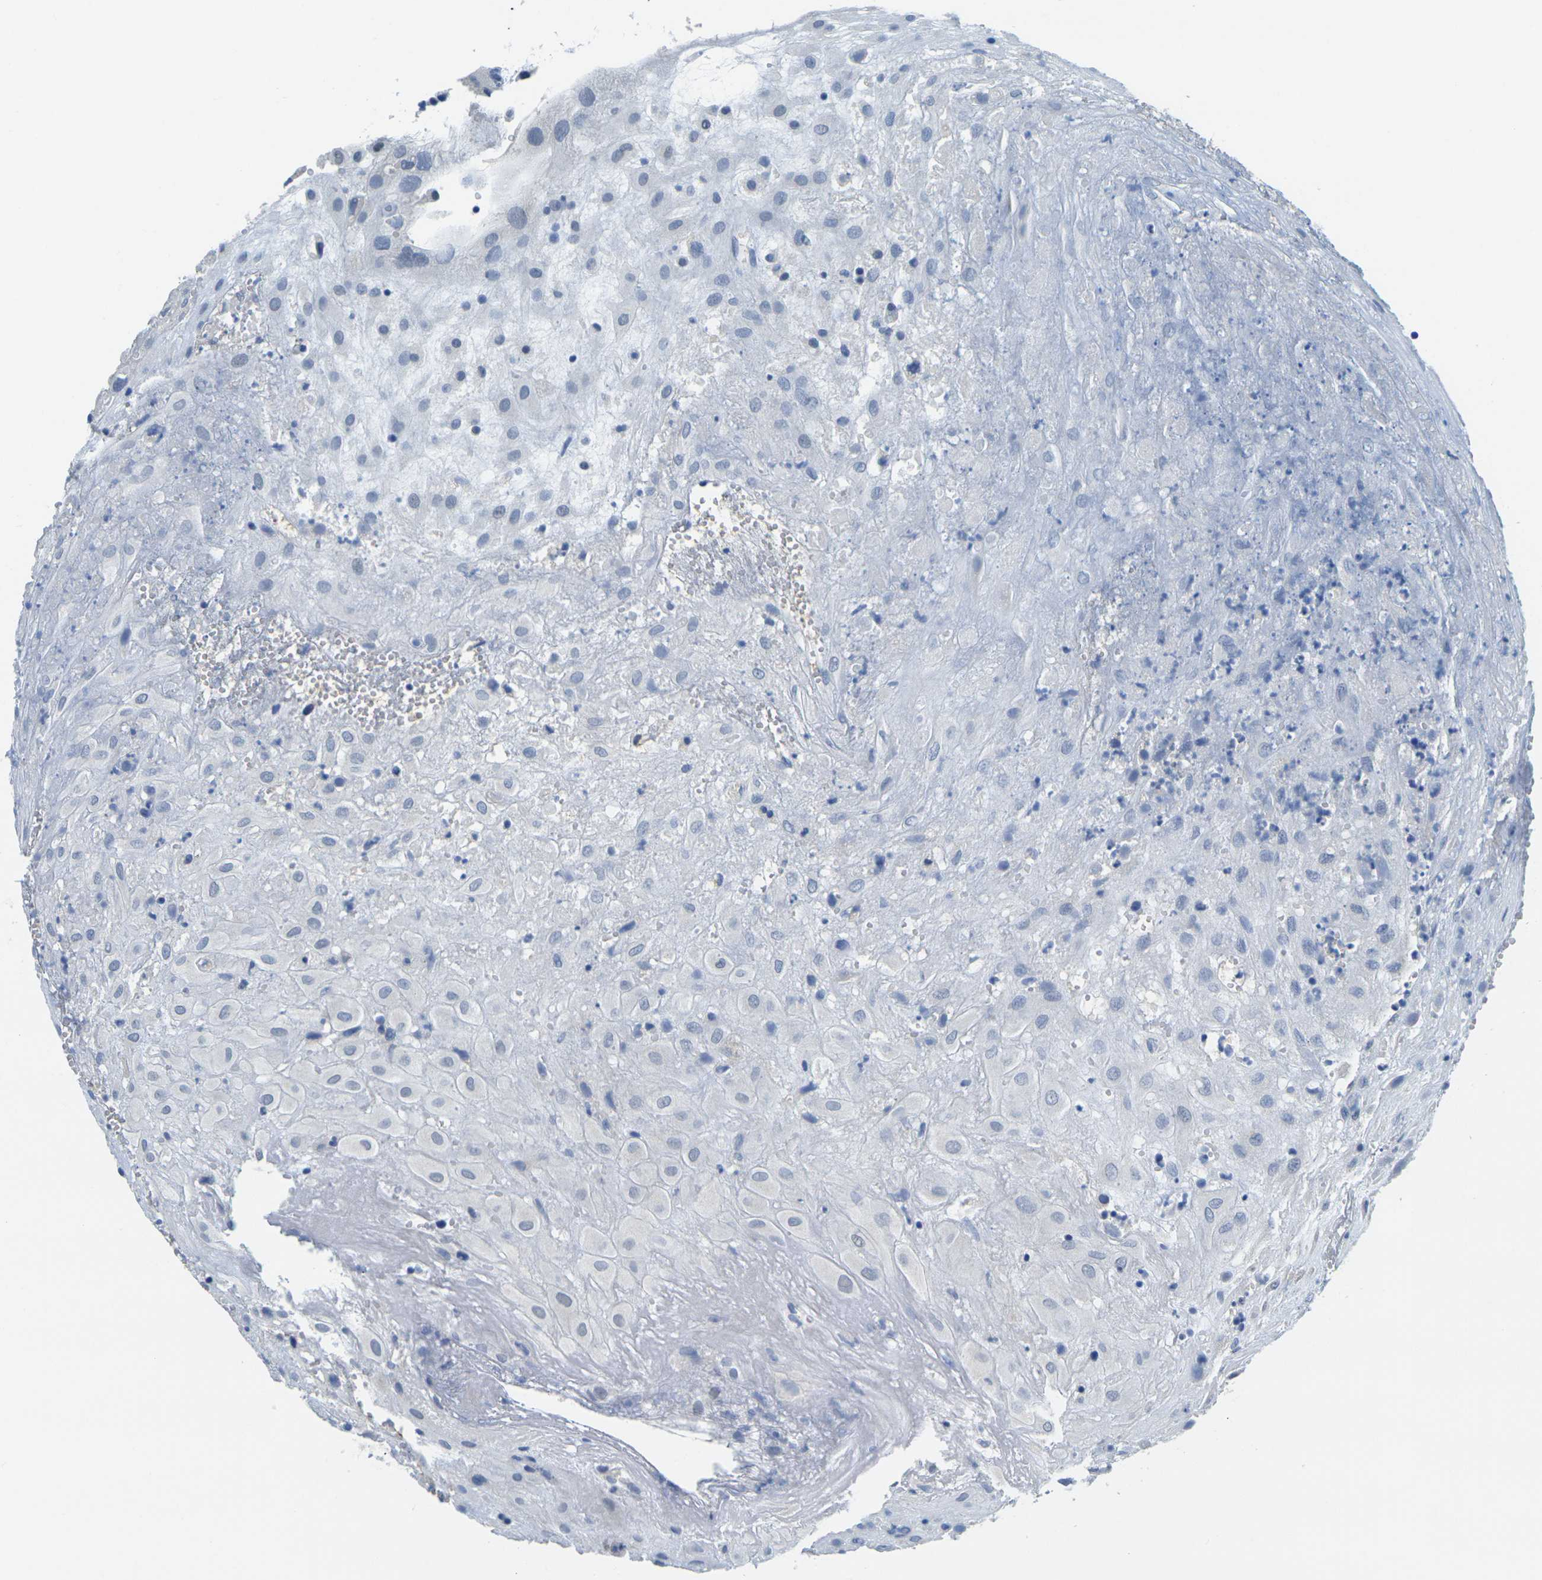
{"staining": {"intensity": "negative", "quantity": "none", "location": "none"}, "tissue": "placenta", "cell_type": "Decidual cells", "image_type": "normal", "snomed": [{"axis": "morphology", "description": "Normal tissue, NOS"}, {"axis": "topography", "description": "Placenta"}], "caption": "High power microscopy micrograph of an immunohistochemistry histopathology image of normal placenta, revealing no significant expression in decidual cells.", "gene": "GPR15", "patient": {"sex": "female", "age": 18}}